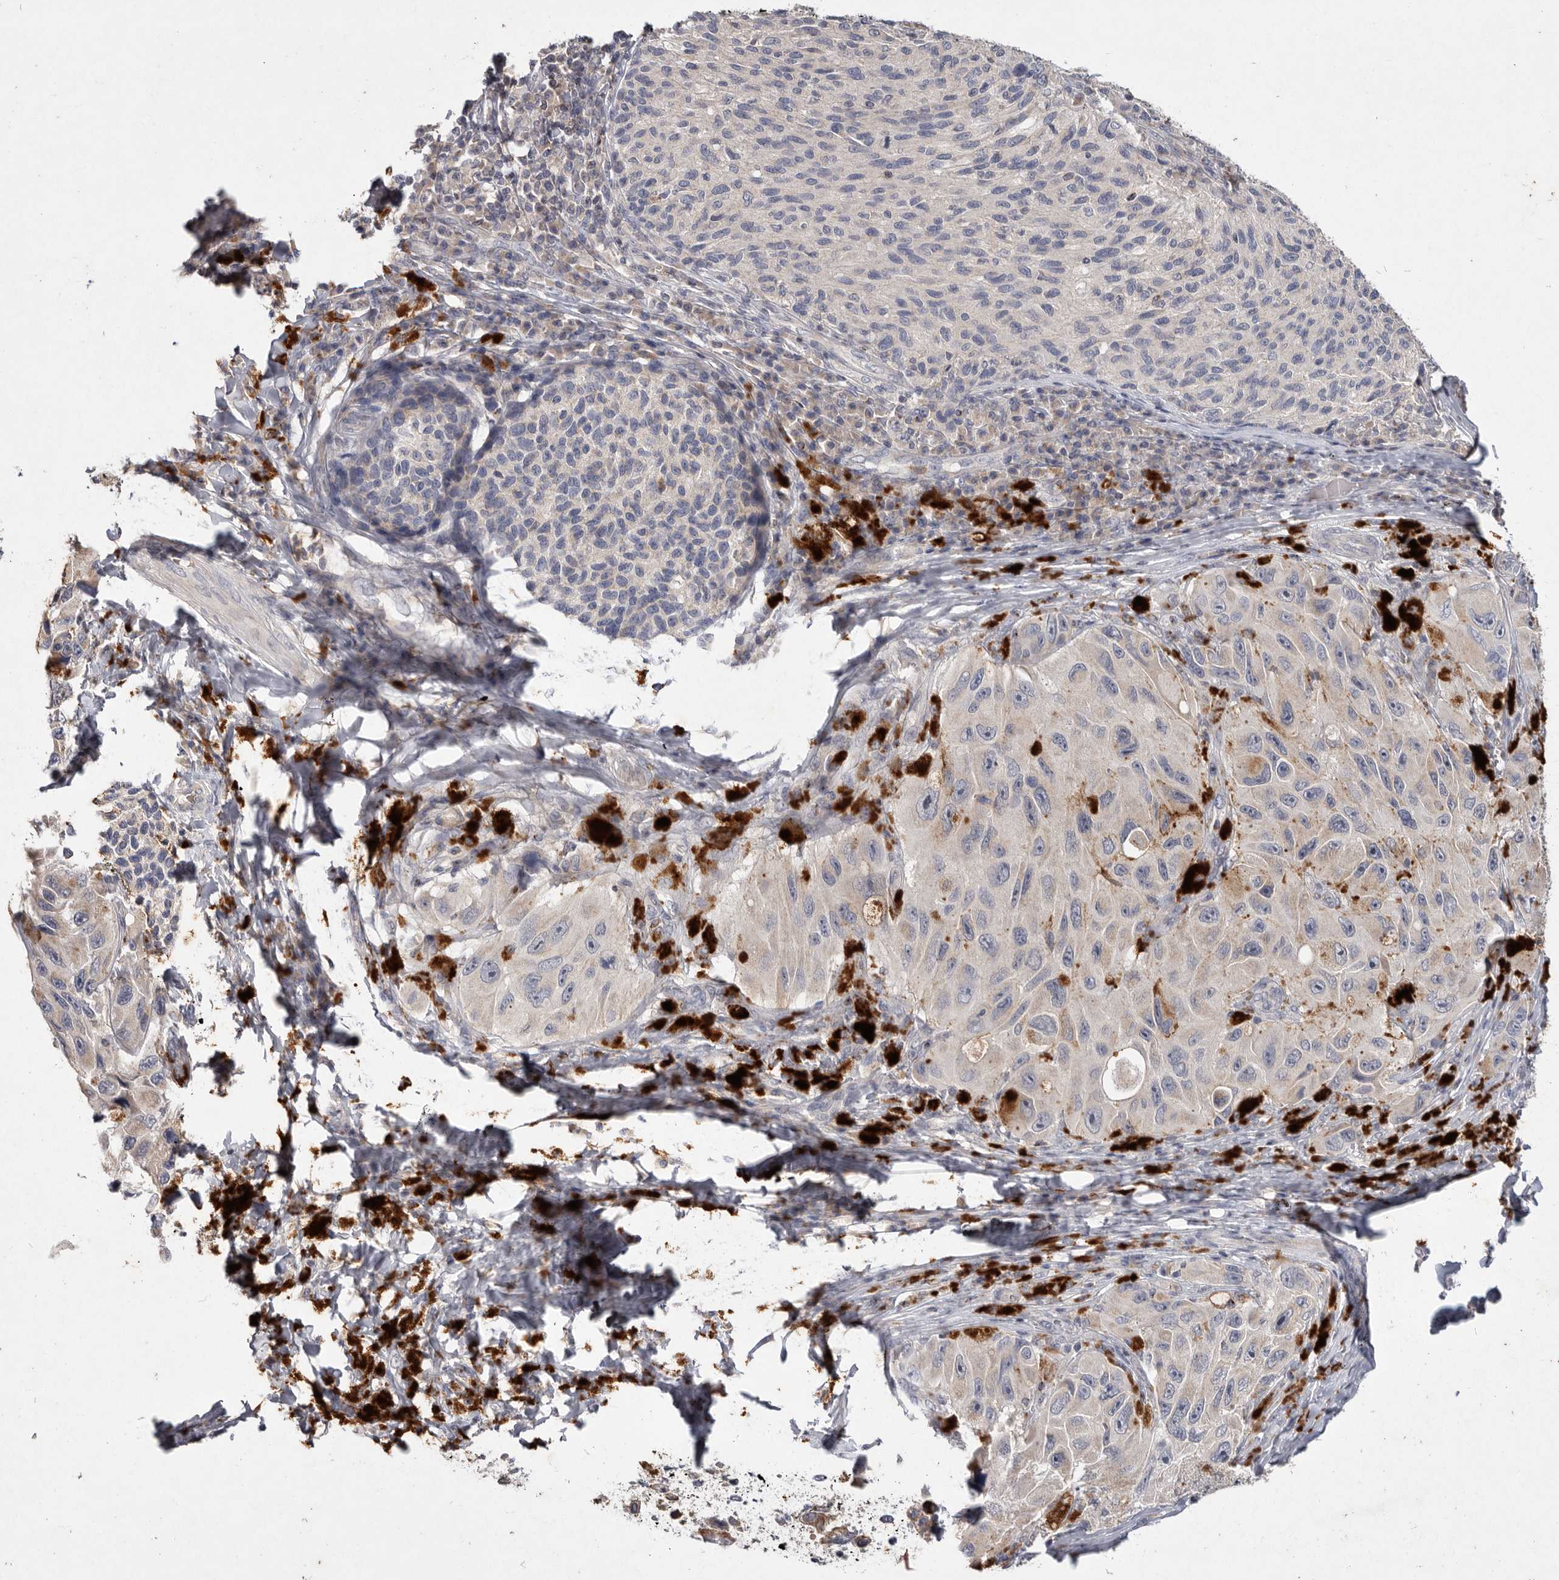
{"staining": {"intensity": "negative", "quantity": "none", "location": "none"}, "tissue": "melanoma", "cell_type": "Tumor cells", "image_type": "cancer", "snomed": [{"axis": "morphology", "description": "Malignant melanoma, NOS"}, {"axis": "topography", "description": "Skin"}], "caption": "Histopathology image shows no protein positivity in tumor cells of malignant melanoma tissue. (Stains: DAB (3,3'-diaminobenzidine) immunohistochemistry (IHC) with hematoxylin counter stain, Microscopy: brightfield microscopy at high magnification).", "gene": "TNFSF14", "patient": {"sex": "female", "age": 73}}